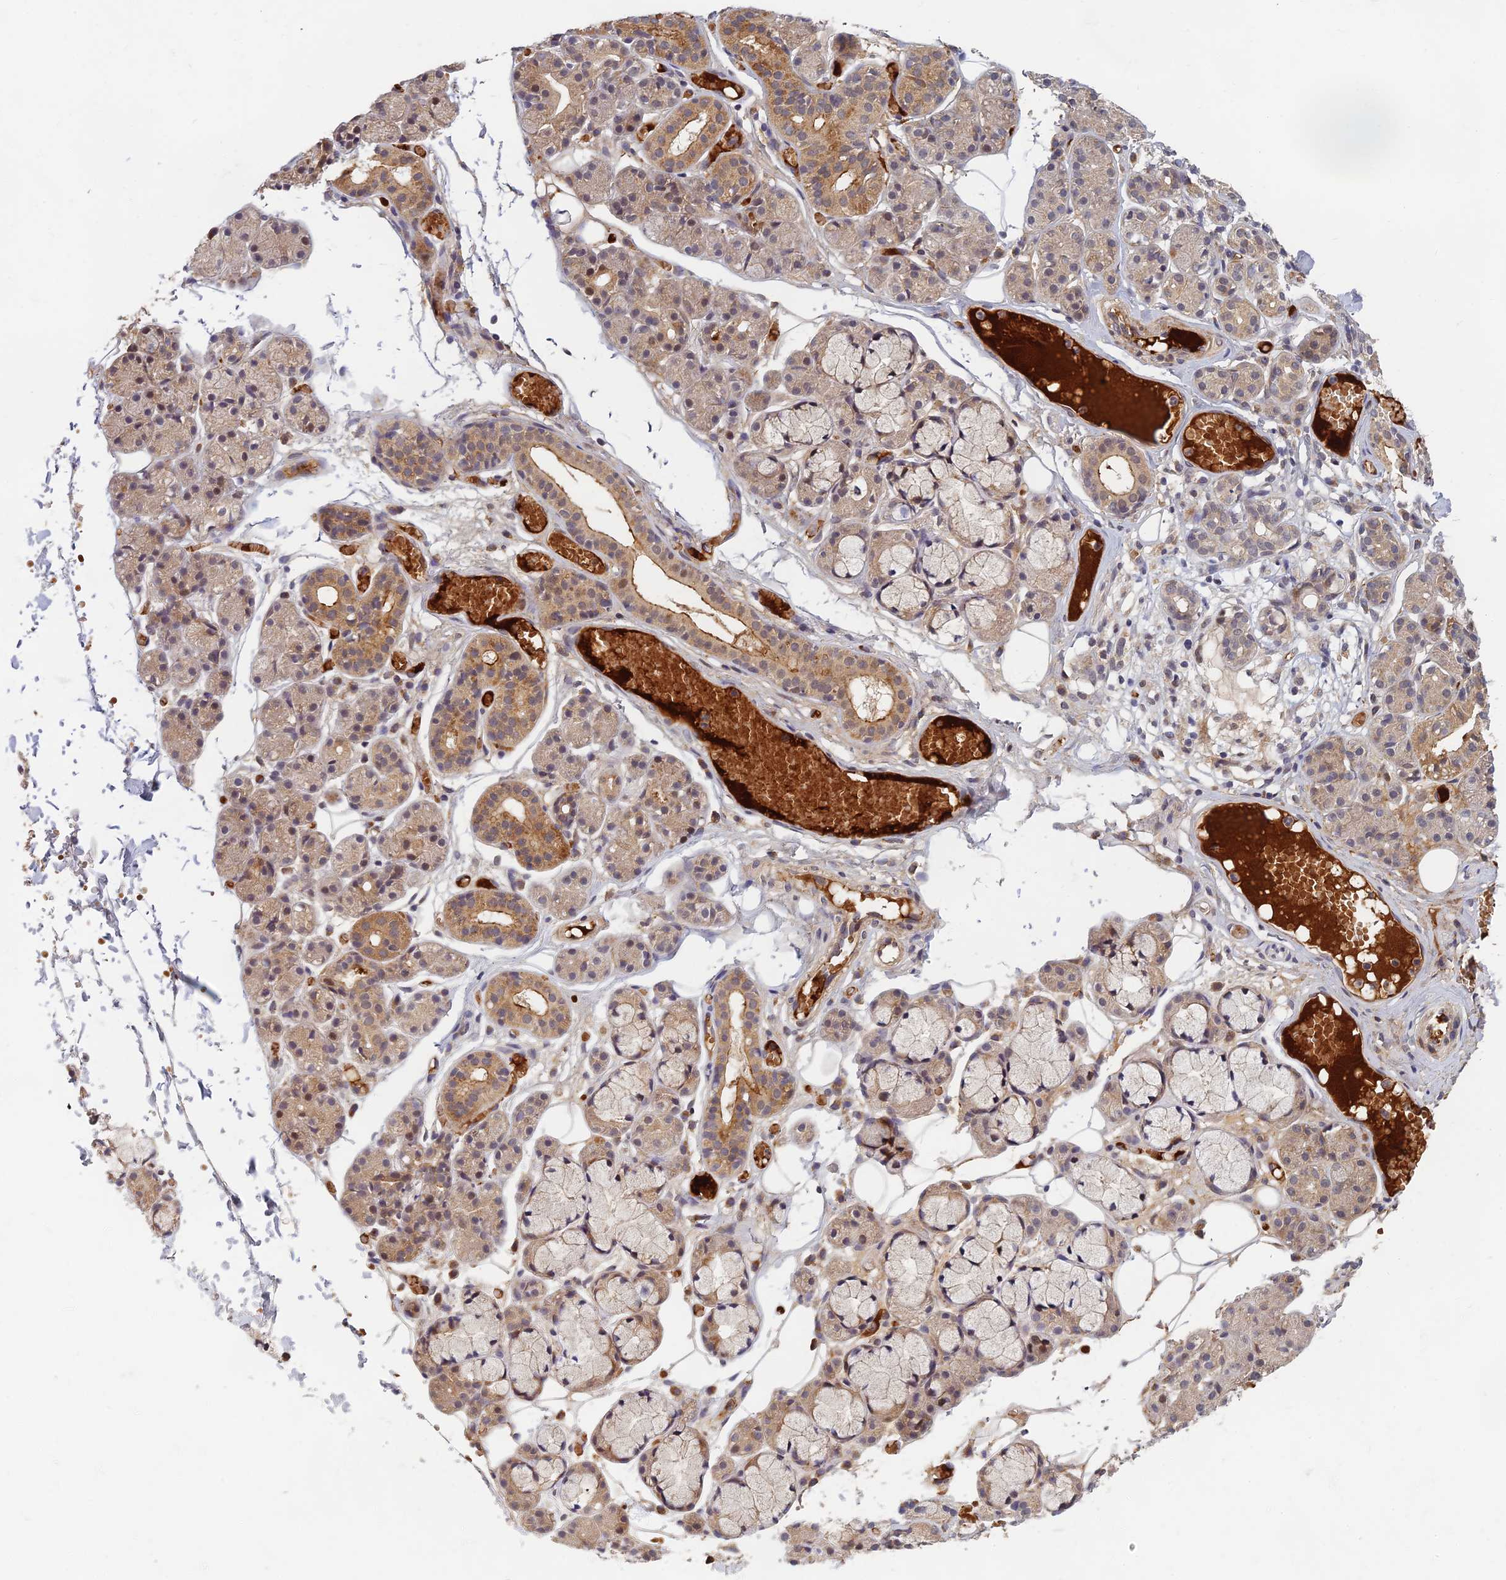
{"staining": {"intensity": "moderate", "quantity": "25%-75%", "location": "cytoplasmic/membranous,nuclear"}, "tissue": "salivary gland", "cell_type": "Glandular cells", "image_type": "normal", "snomed": [{"axis": "morphology", "description": "Normal tissue, NOS"}, {"axis": "topography", "description": "Salivary gland"}], "caption": "A brown stain highlights moderate cytoplasmic/membranous,nuclear staining of a protein in glandular cells of normal human salivary gland.", "gene": "EARS2", "patient": {"sex": "male", "age": 63}}